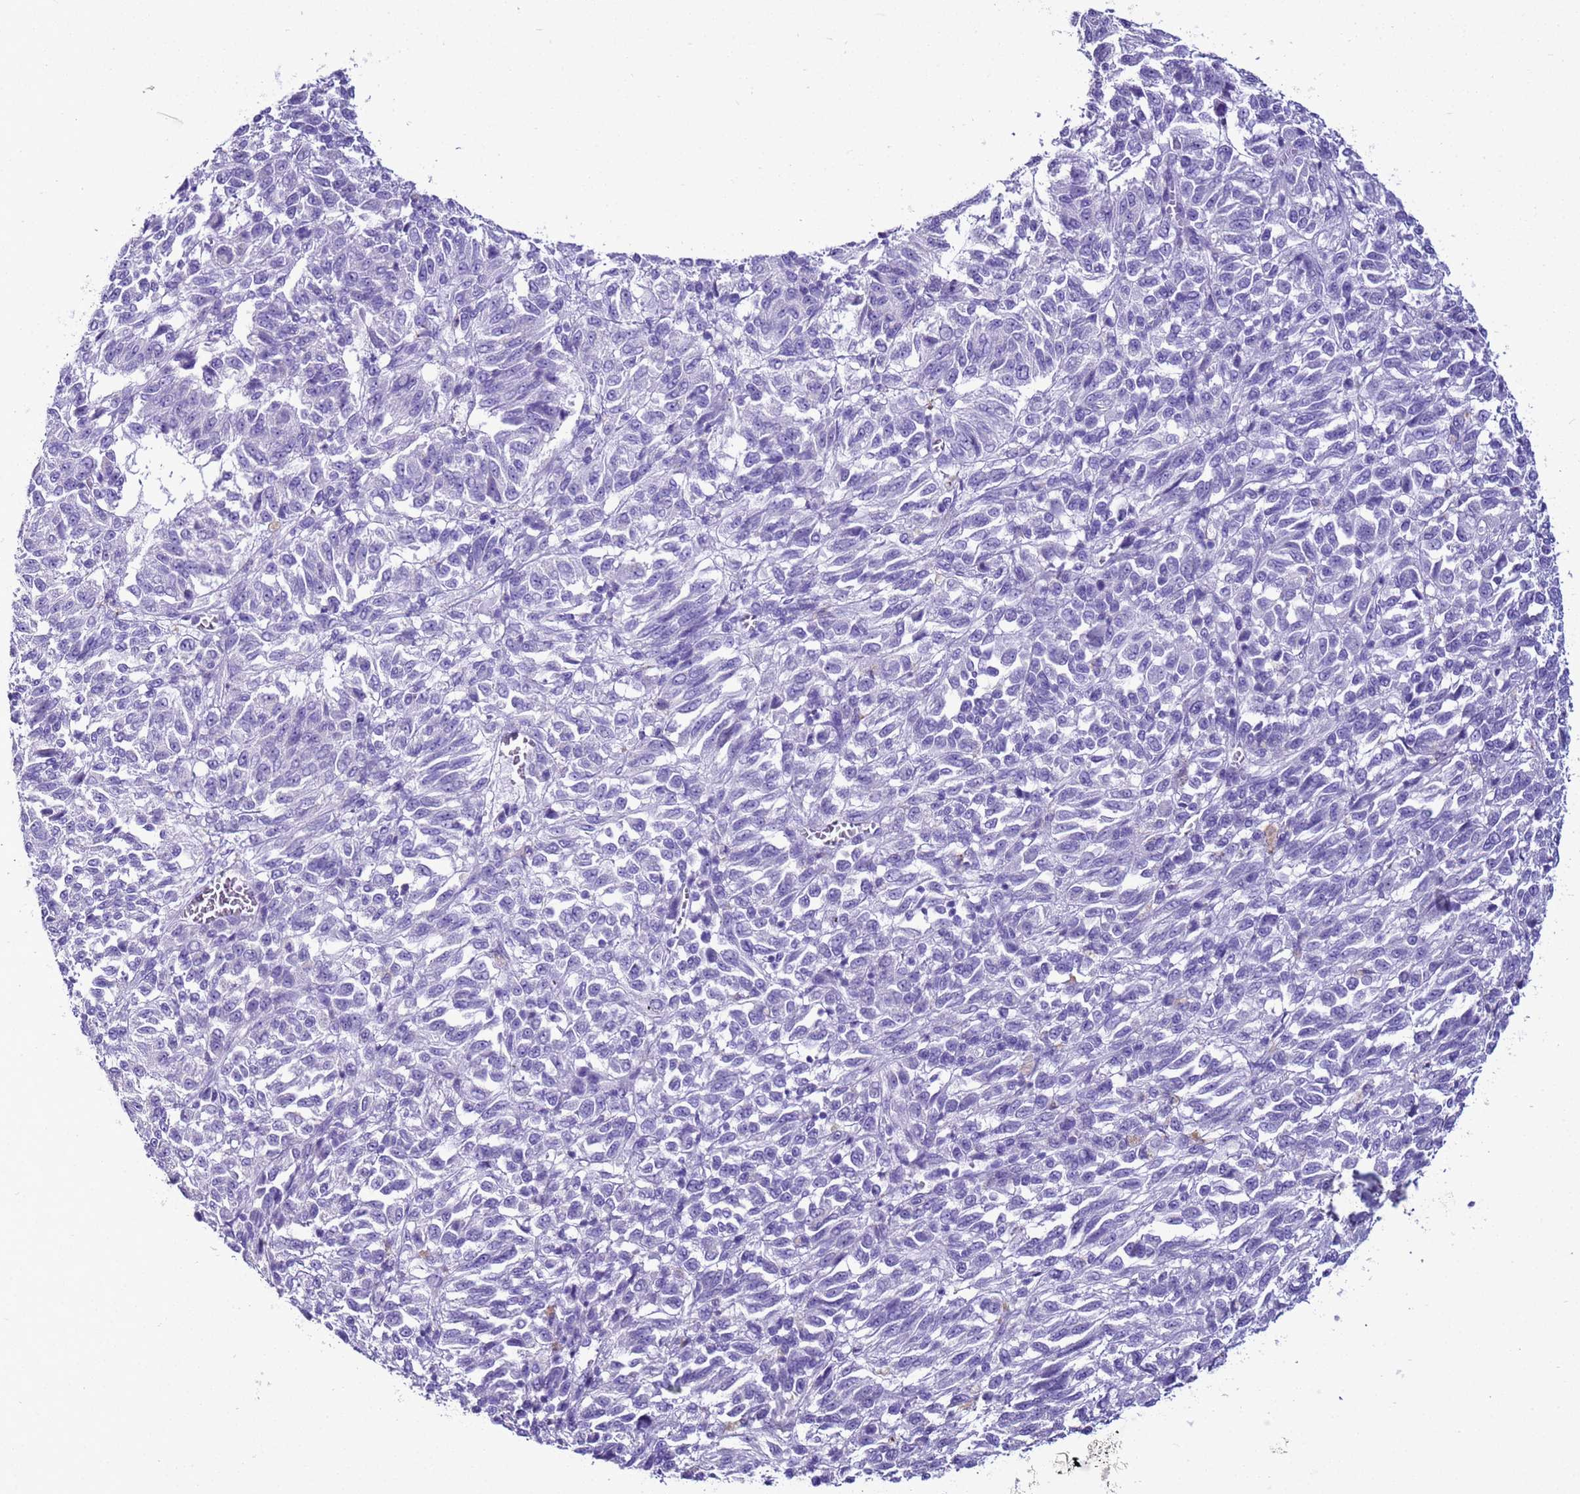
{"staining": {"intensity": "negative", "quantity": "none", "location": "none"}, "tissue": "melanoma", "cell_type": "Tumor cells", "image_type": "cancer", "snomed": [{"axis": "morphology", "description": "Malignant melanoma, Metastatic site"}, {"axis": "topography", "description": "Lung"}], "caption": "Immunohistochemical staining of melanoma reveals no significant positivity in tumor cells.", "gene": "LCMT1", "patient": {"sex": "male", "age": 64}}